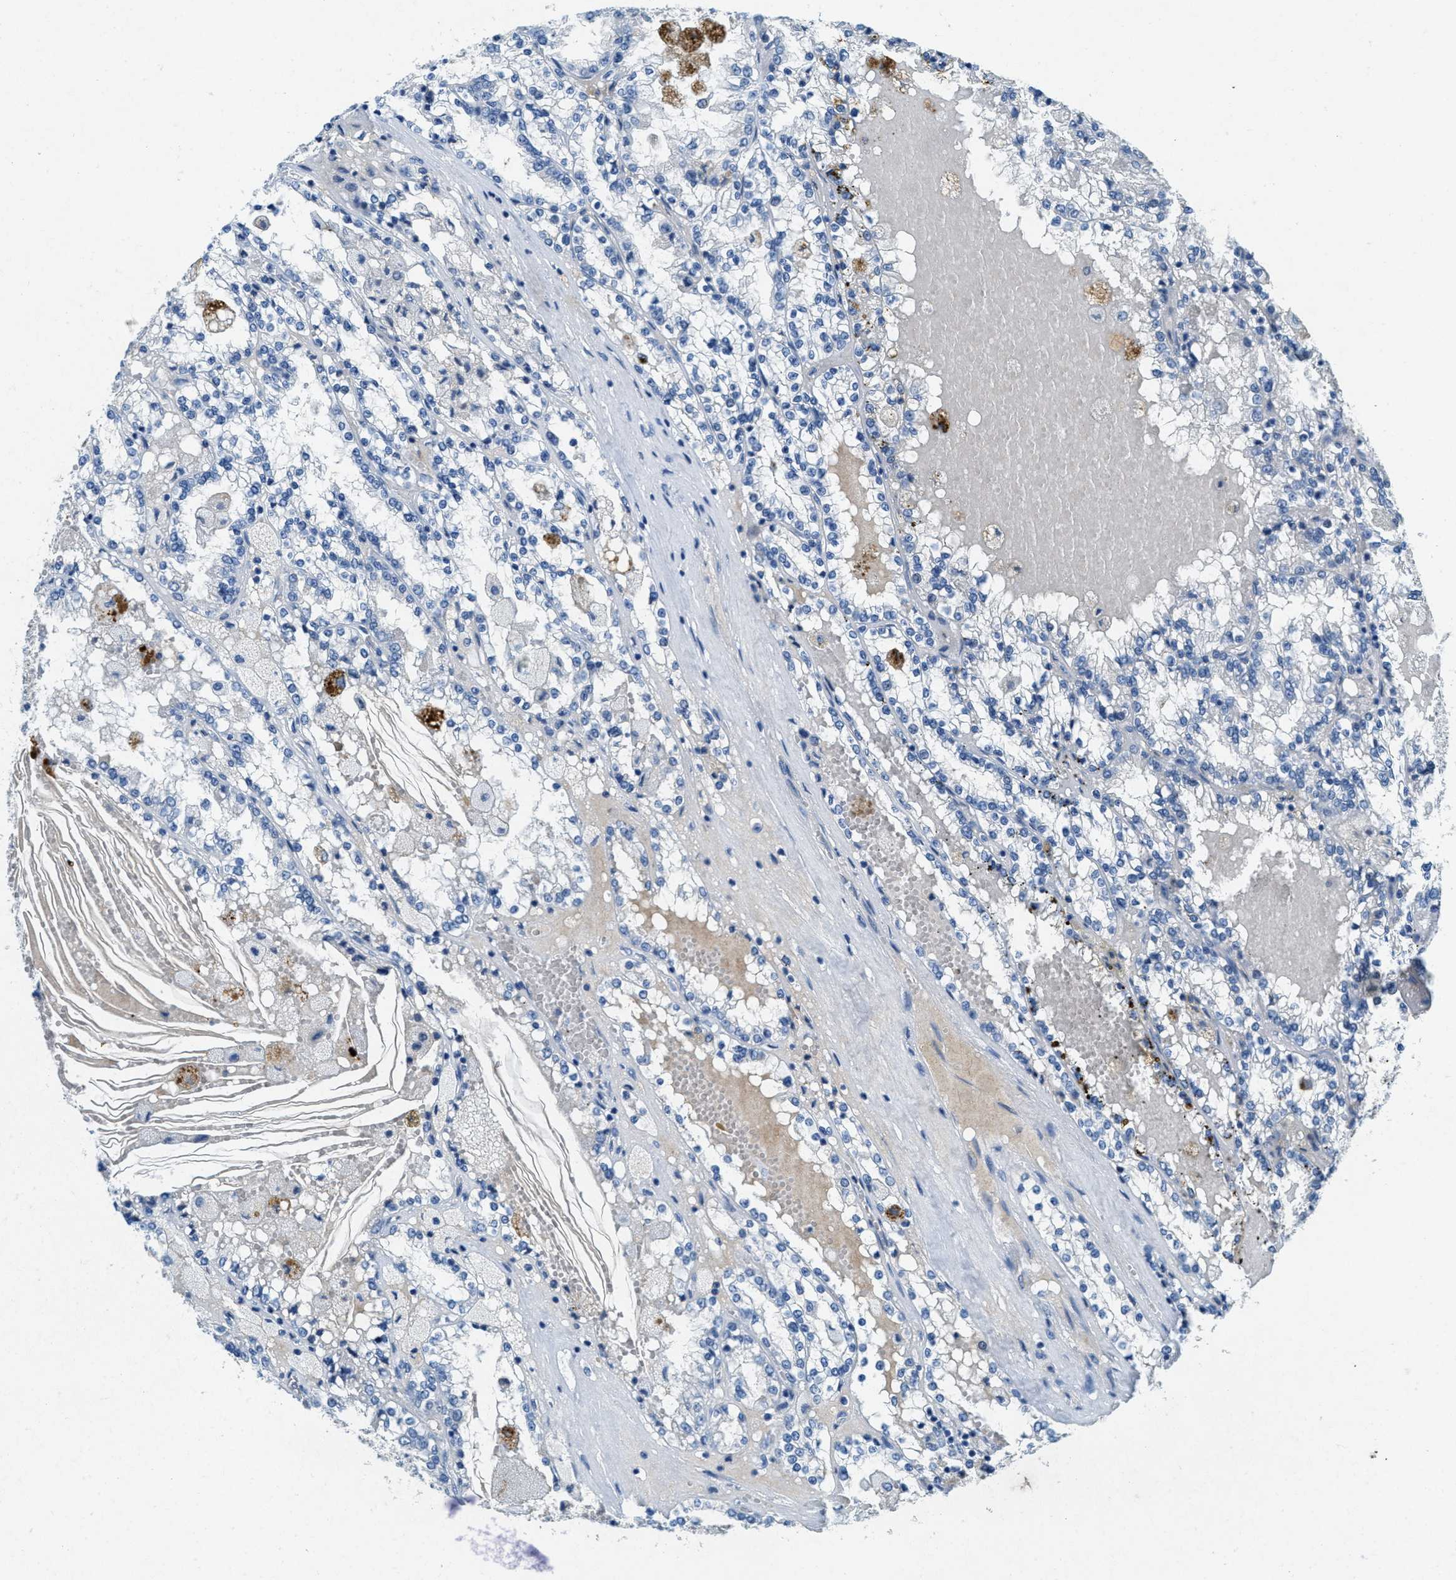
{"staining": {"intensity": "negative", "quantity": "none", "location": "none"}, "tissue": "renal cancer", "cell_type": "Tumor cells", "image_type": "cancer", "snomed": [{"axis": "morphology", "description": "Adenocarcinoma, NOS"}, {"axis": "topography", "description": "Kidney"}], "caption": "DAB immunohistochemical staining of adenocarcinoma (renal) shows no significant staining in tumor cells.", "gene": "A2M", "patient": {"sex": "female", "age": 56}}